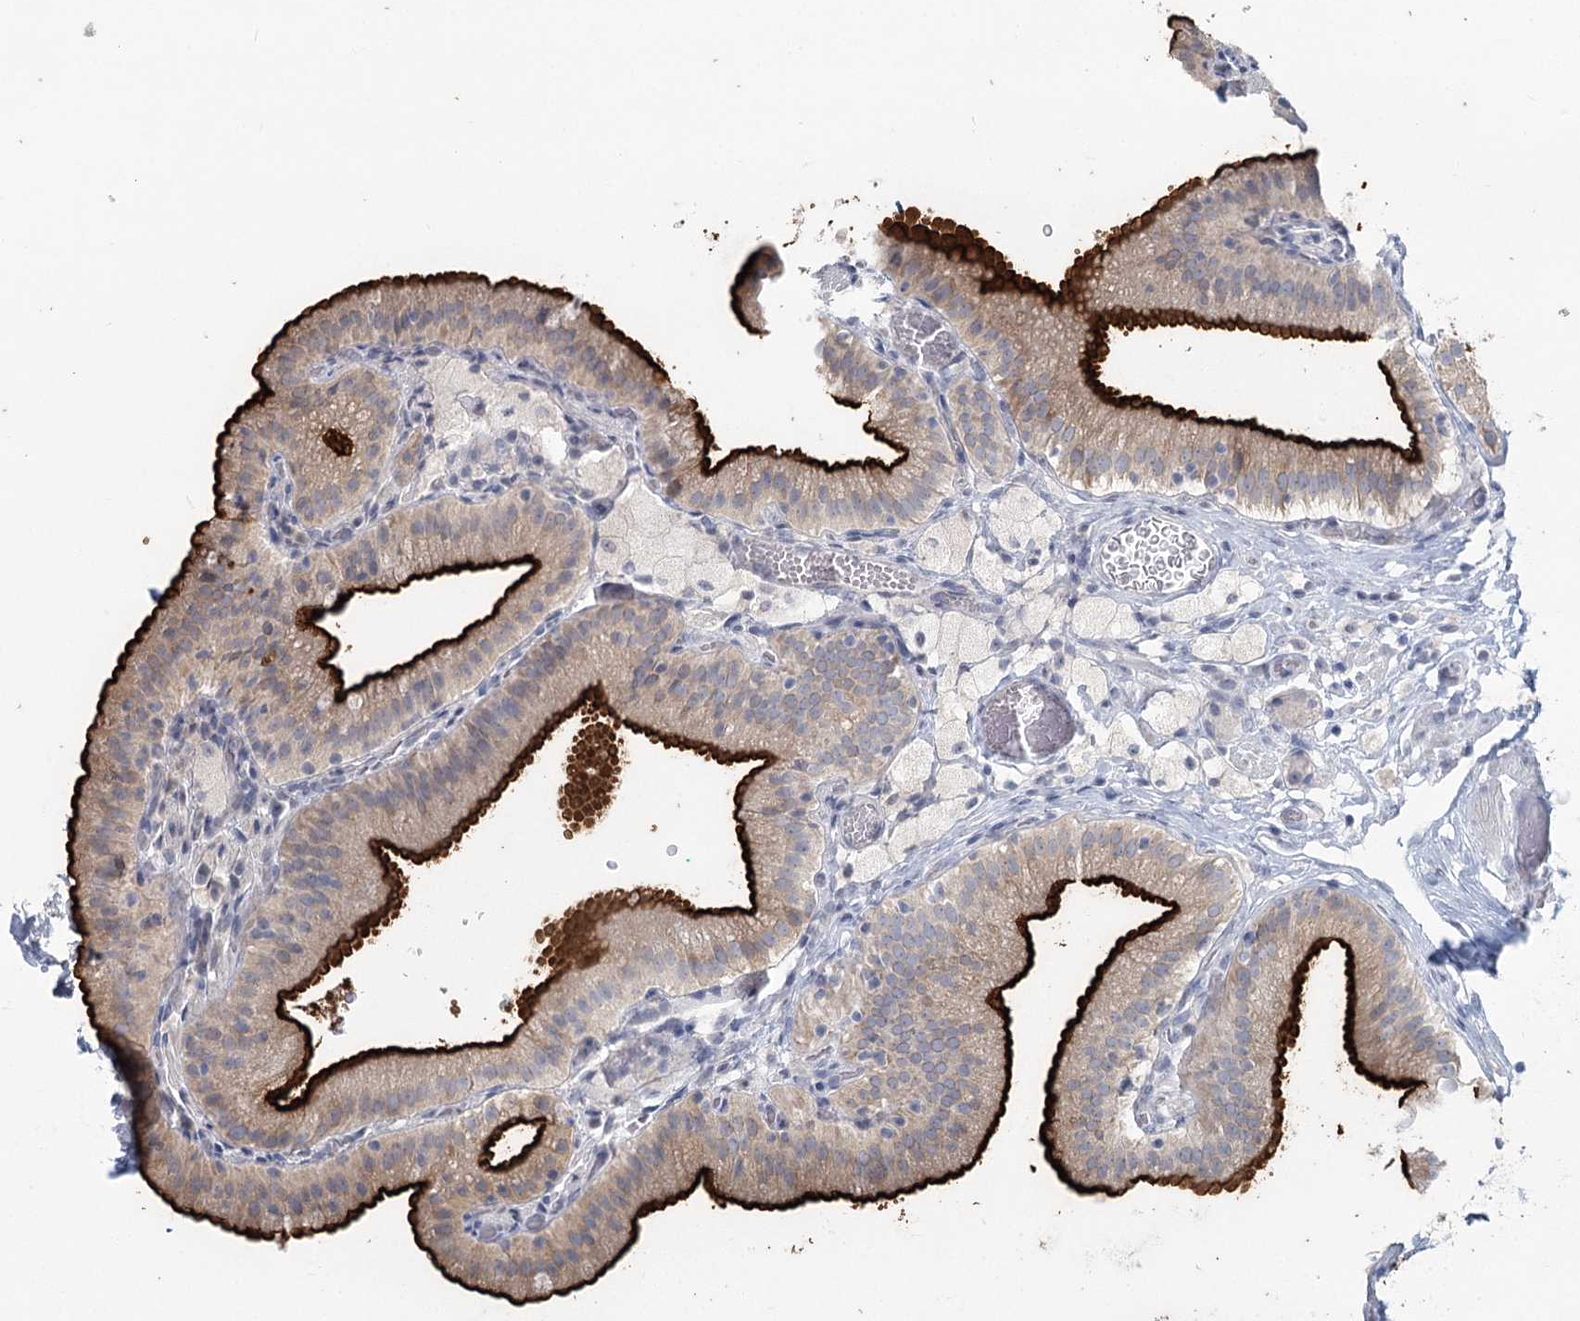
{"staining": {"intensity": "strong", "quantity": ">75%", "location": "cytoplasmic/membranous"}, "tissue": "gallbladder", "cell_type": "Glandular cells", "image_type": "normal", "snomed": [{"axis": "morphology", "description": "Normal tissue, NOS"}, {"axis": "topography", "description": "Gallbladder"}], "caption": "Immunohistochemistry staining of normal gallbladder, which shows high levels of strong cytoplasmic/membranous expression in approximately >75% of glandular cells indicating strong cytoplasmic/membranous protein expression. The staining was performed using DAB (3,3'-diaminobenzidine) (brown) for protein detection and nuclei were counterstained in hematoxylin (blue).", "gene": "SLC9A3", "patient": {"sex": "male", "age": 54}}